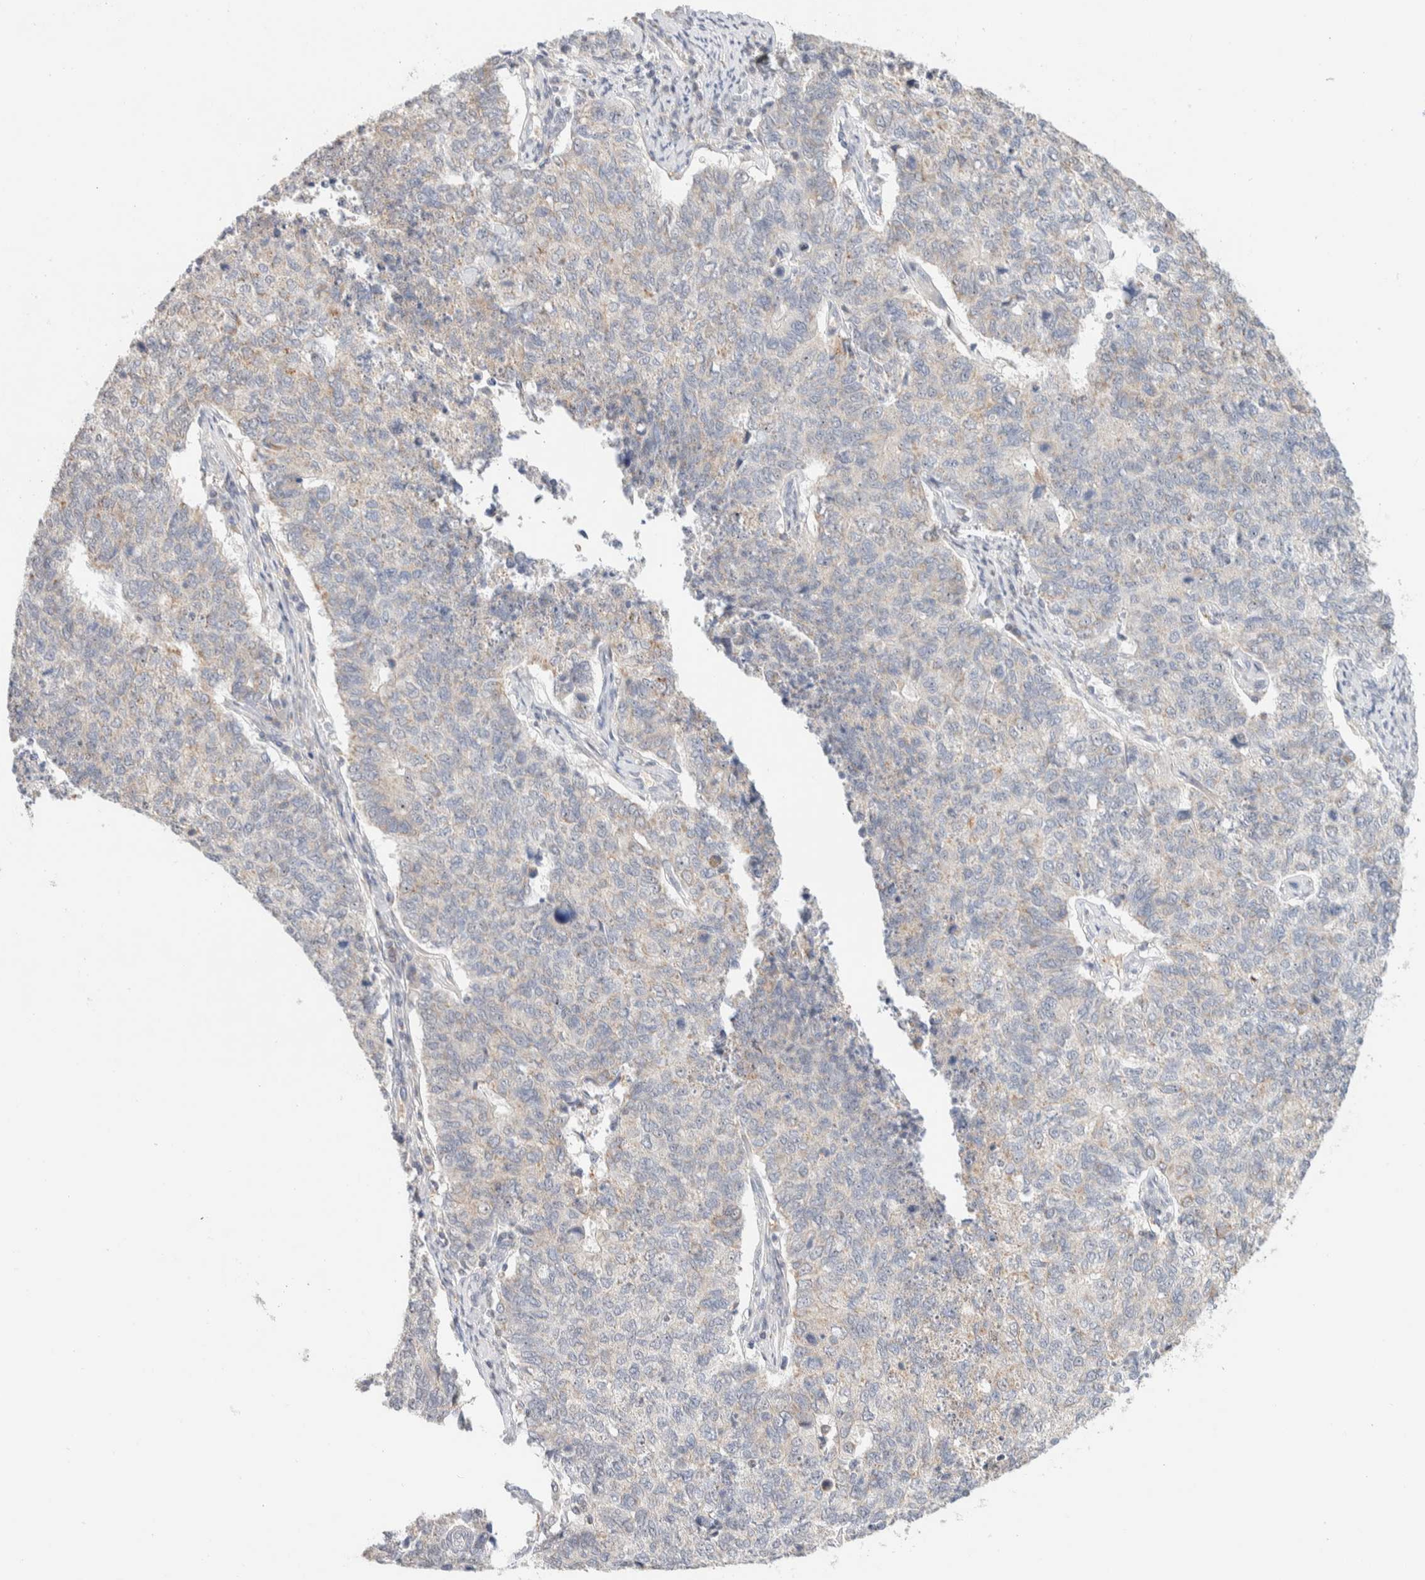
{"staining": {"intensity": "weak", "quantity": "<25%", "location": "cytoplasmic/membranous"}, "tissue": "cervical cancer", "cell_type": "Tumor cells", "image_type": "cancer", "snomed": [{"axis": "morphology", "description": "Squamous cell carcinoma, NOS"}, {"axis": "topography", "description": "Cervix"}], "caption": "Photomicrograph shows no protein positivity in tumor cells of cervical cancer tissue.", "gene": "HDHD3", "patient": {"sex": "female", "age": 63}}